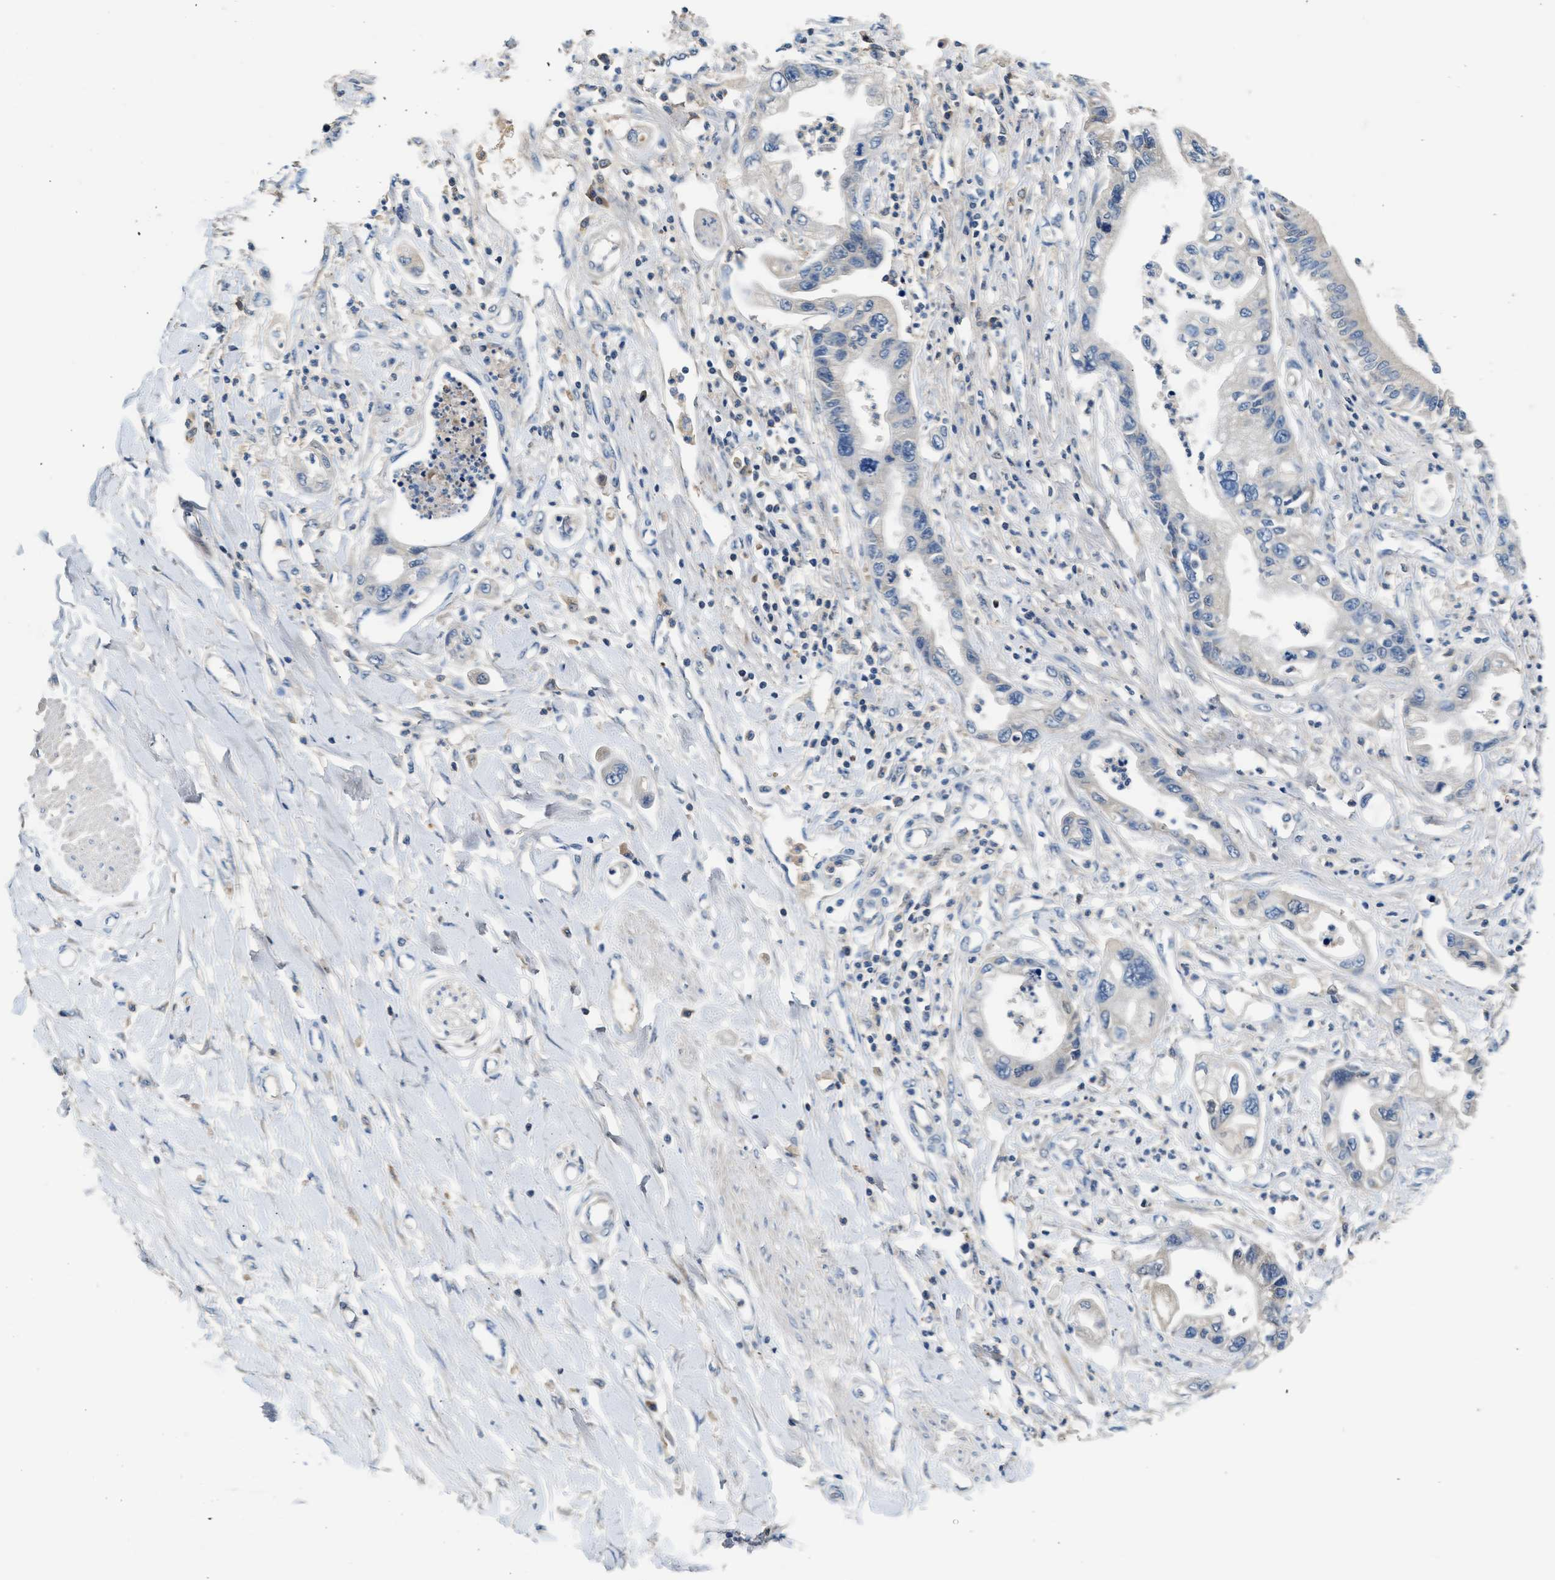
{"staining": {"intensity": "weak", "quantity": "<25%", "location": "cytoplasmic/membranous"}, "tissue": "pancreatic cancer", "cell_type": "Tumor cells", "image_type": "cancer", "snomed": [{"axis": "morphology", "description": "Adenocarcinoma, NOS"}, {"axis": "topography", "description": "Pancreas"}], "caption": "Pancreatic adenocarcinoma stained for a protein using IHC demonstrates no expression tumor cells.", "gene": "RWDD2B", "patient": {"sex": "male", "age": 56}}